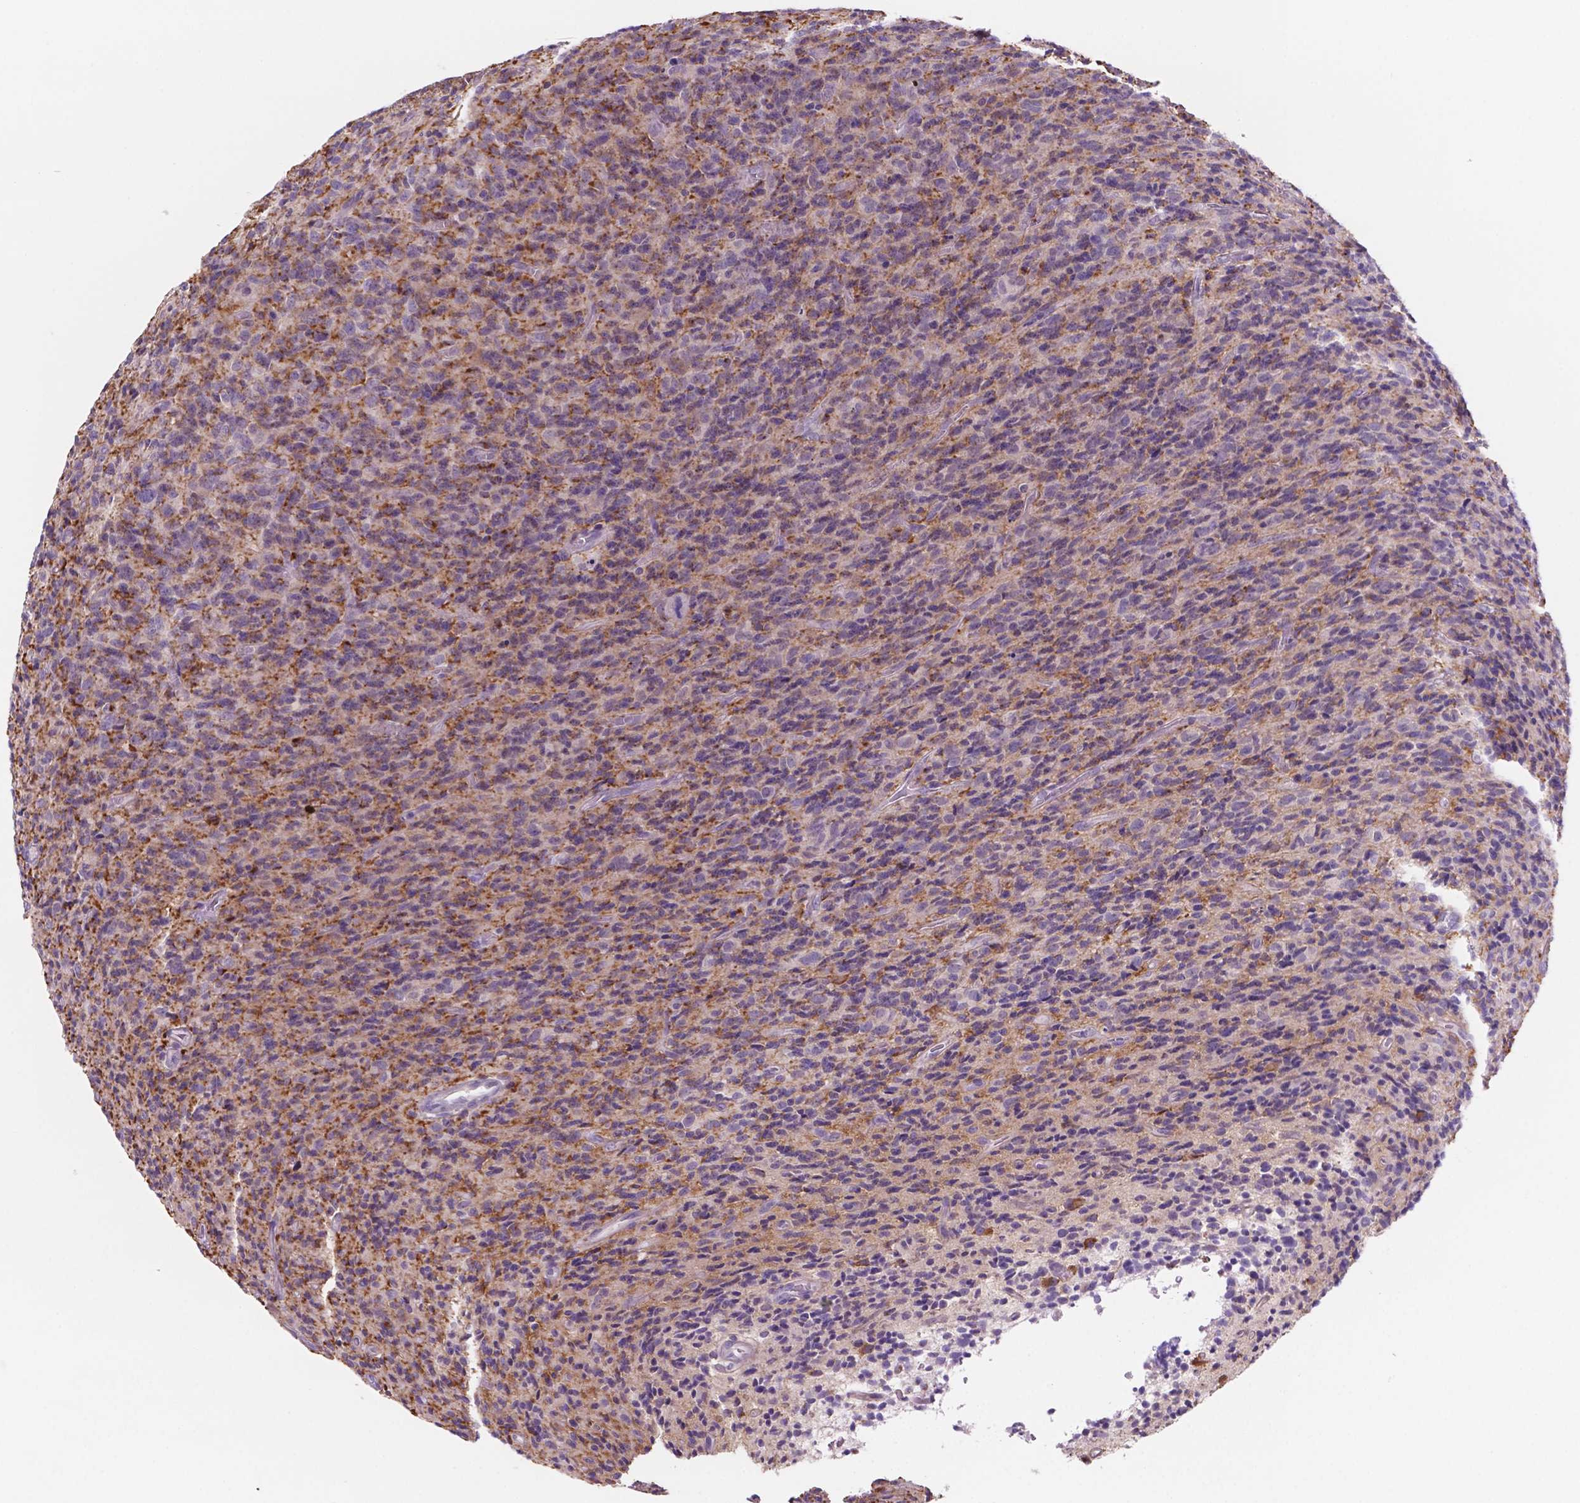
{"staining": {"intensity": "moderate", "quantity": "<25%", "location": "cytoplasmic/membranous"}, "tissue": "glioma", "cell_type": "Tumor cells", "image_type": "cancer", "snomed": [{"axis": "morphology", "description": "Glioma, malignant, High grade"}, {"axis": "topography", "description": "Brain"}], "caption": "Glioma stained for a protein (brown) demonstrates moderate cytoplasmic/membranous positive staining in approximately <25% of tumor cells.", "gene": "MKRN2OS", "patient": {"sex": "male", "age": 76}}